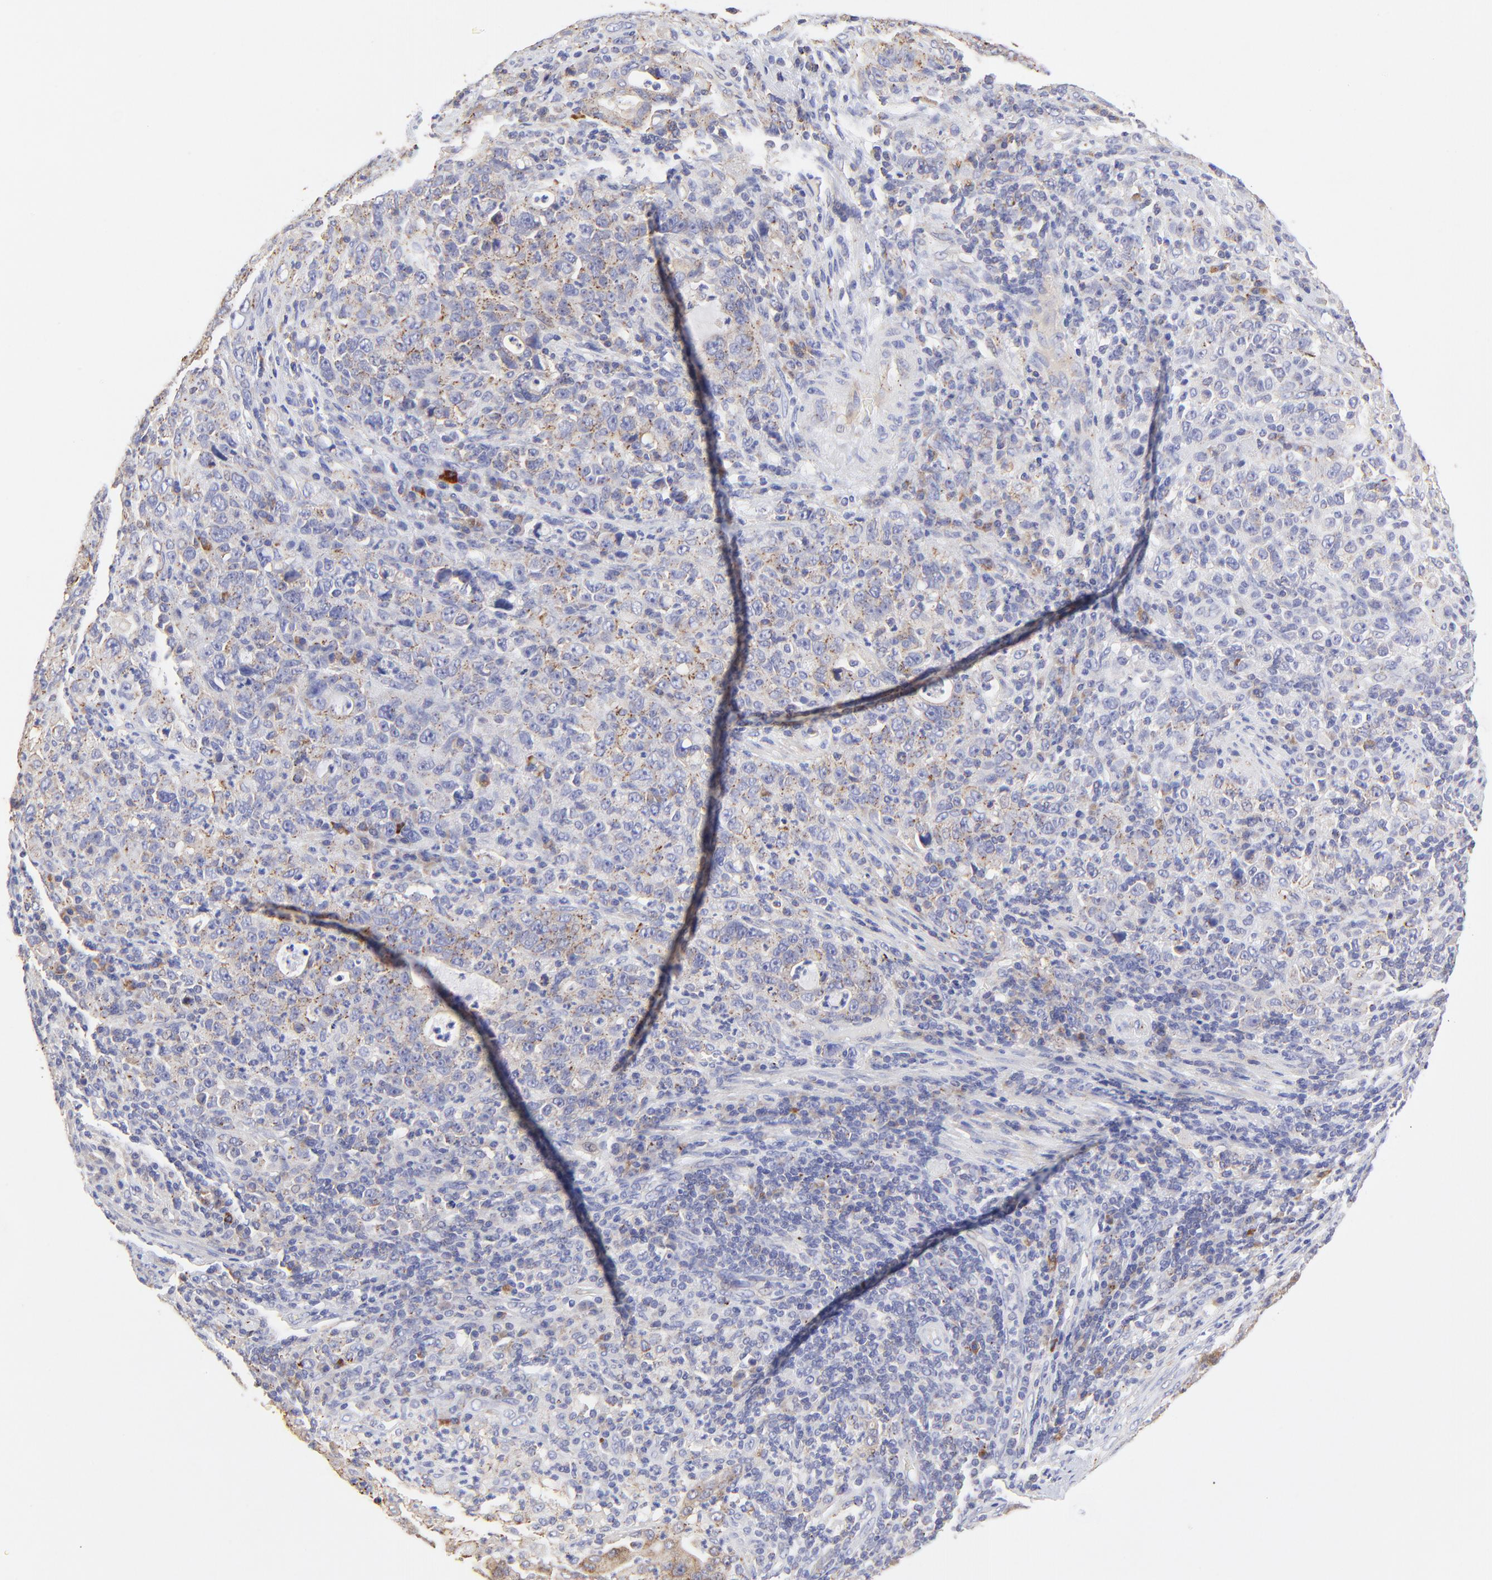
{"staining": {"intensity": "moderate", "quantity": ">75%", "location": "cytoplasmic/membranous"}, "tissue": "stomach cancer", "cell_type": "Tumor cells", "image_type": "cancer", "snomed": [{"axis": "morphology", "description": "Adenocarcinoma, NOS"}, {"axis": "topography", "description": "Stomach, upper"}], "caption": "Stomach adenocarcinoma was stained to show a protein in brown. There is medium levels of moderate cytoplasmic/membranous expression in about >75% of tumor cells.", "gene": "LHFPL1", "patient": {"sex": "female", "age": 50}}